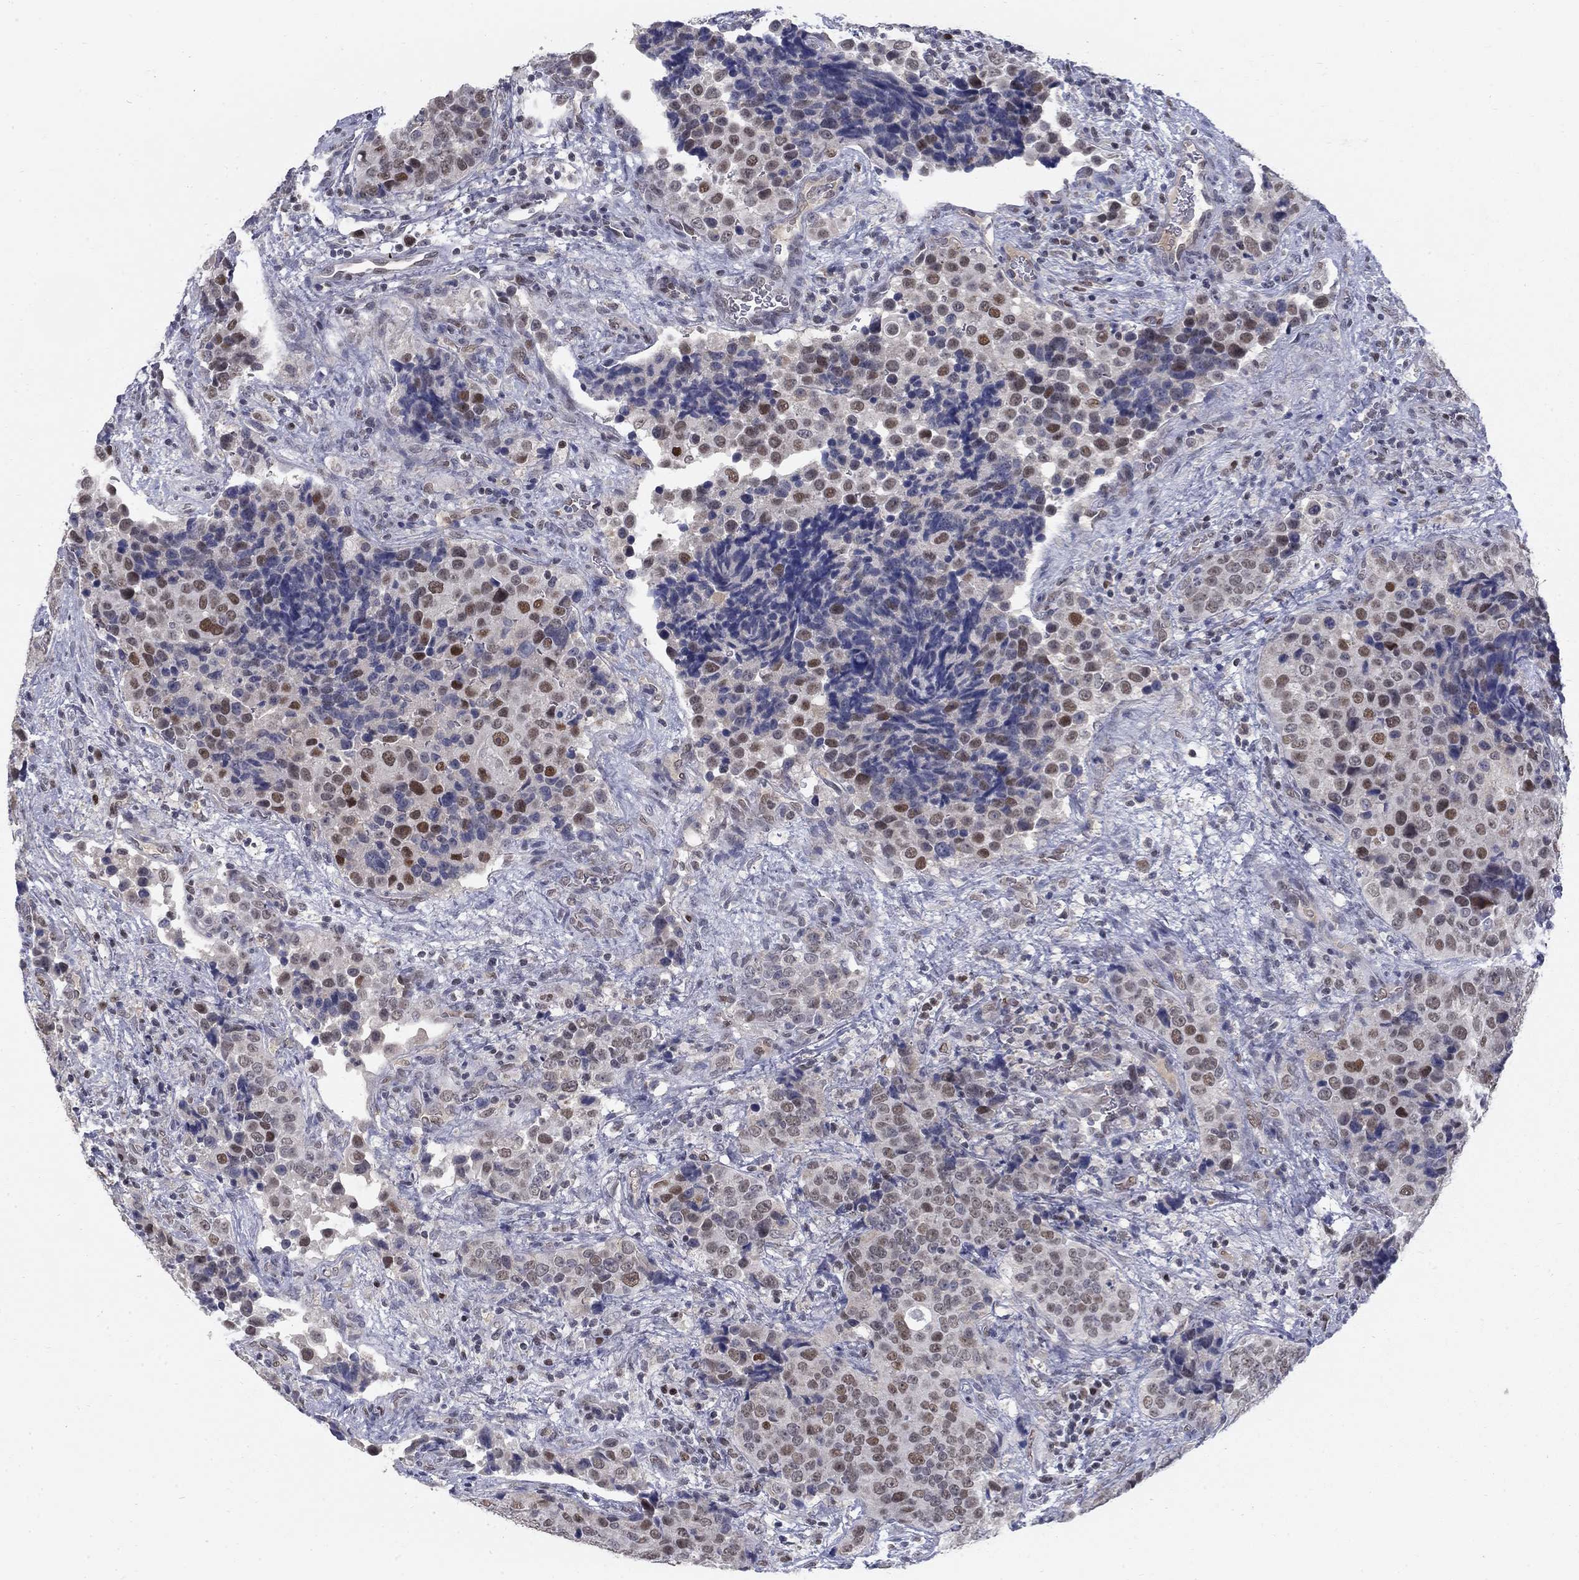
{"staining": {"intensity": "strong", "quantity": "<25%", "location": "nuclear"}, "tissue": "urothelial cancer", "cell_type": "Tumor cells", "image_type": "cancer", "snomed": [{"axis": "morphology", "description": "Urothelial carcinoma, NOS"}, {"axis": "topography", "description": "Urinary bladder"}], "caption": "IHC histopathology image of human transitional cell carcinoma stained for a protein (brown), which reveals medium levels of strong nuclear expression in about <25% of tumor cells.", "gene": "GCFC2", "patient": {"sex": "male", "age": 52}}